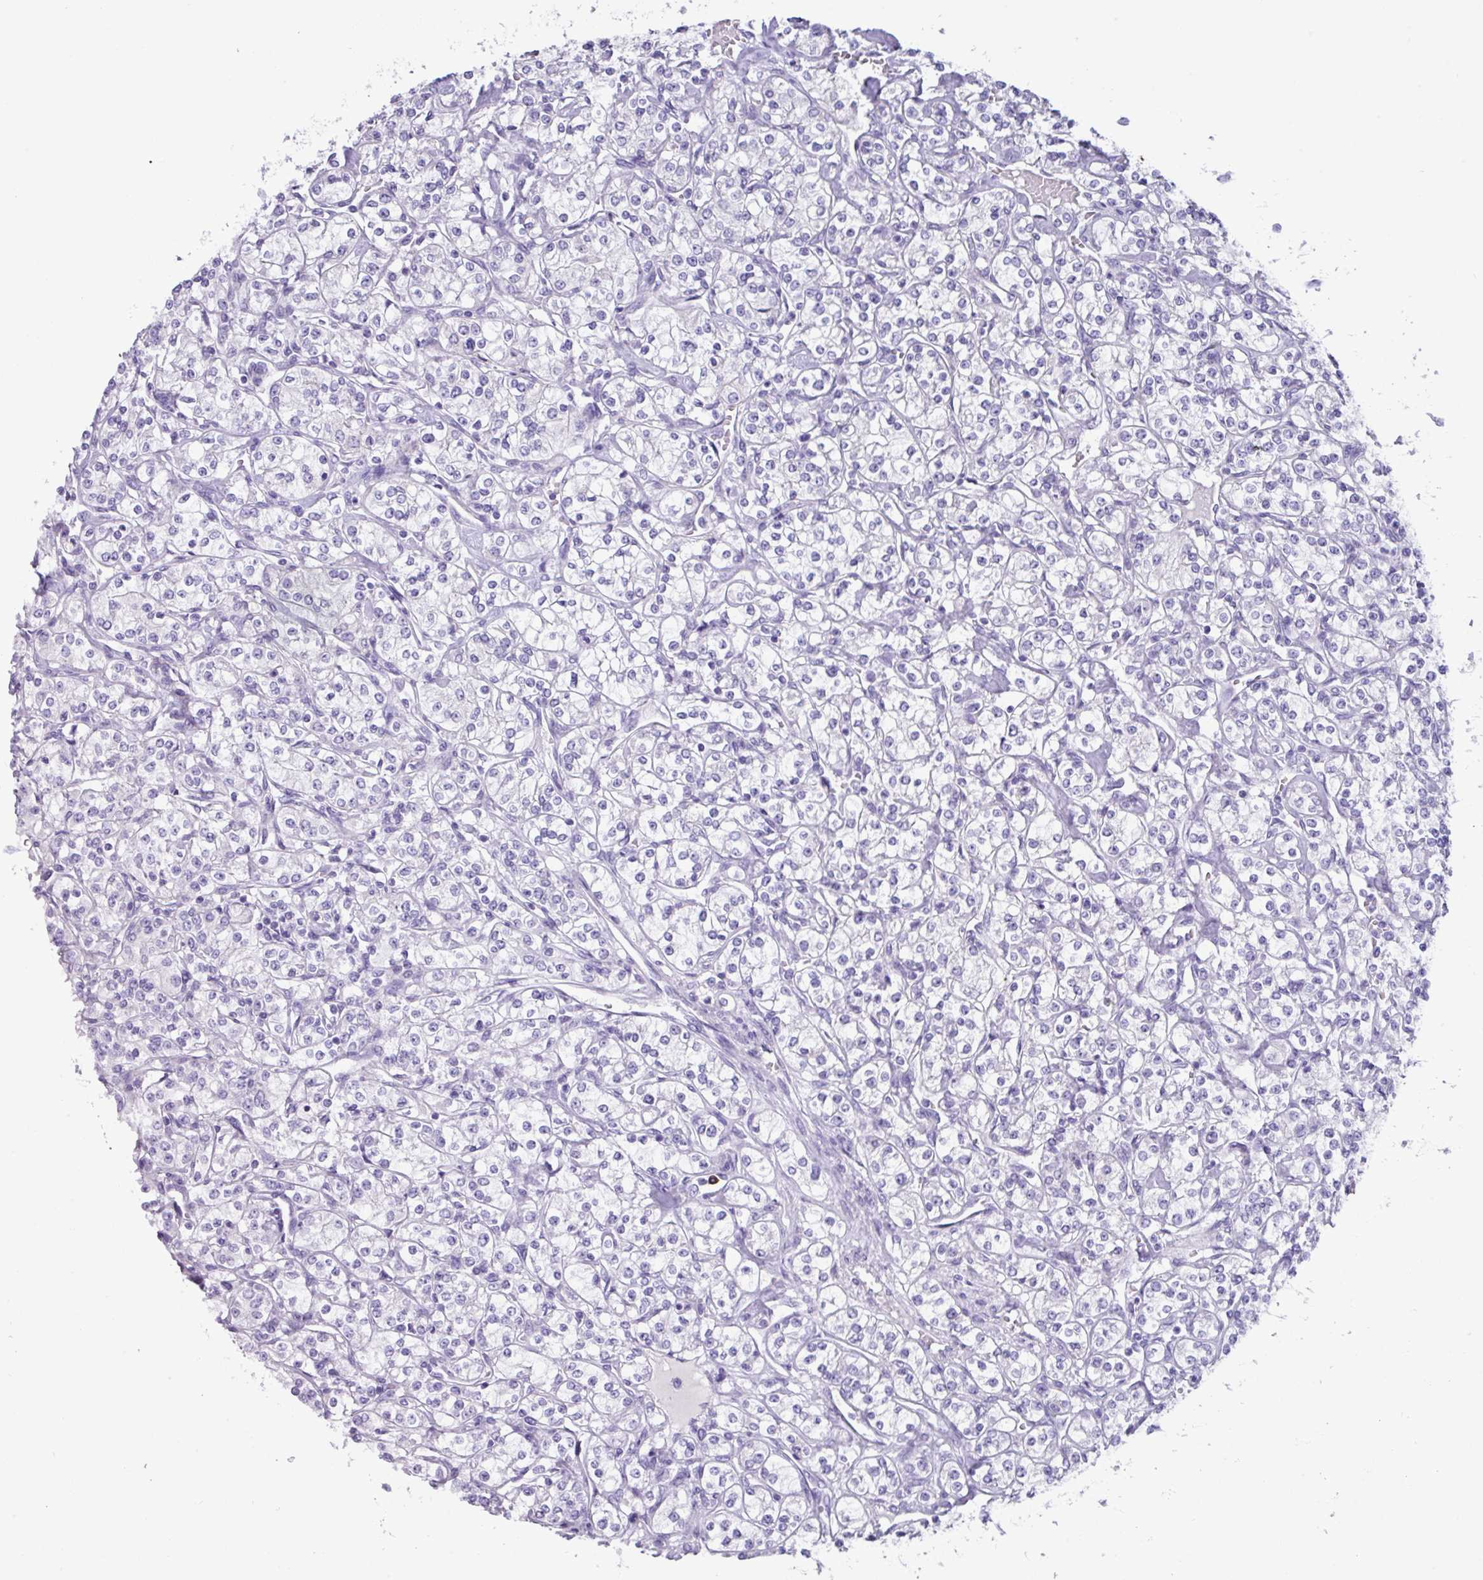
{"staining": {"intensity": "negative", "quantity": "none", "location": "none"}, "tissue": "renal cancer", "cell_type": "Tumor cells", "image_type": "cancer", "snomed": [{"axis": "morphology", "description": "Adenocarcinoma, NOS"}, {"axis": "topography", "description": "Kidney"}], "caption": "IHC histopathology image of human adenocarcinoma (renal) stained for a protein (brown), which shows no positivity in tumor cells. (Stains: DAB IHC with hematoxylin counter stain, Microscopy: brightfield microscopy at high magnification).", "gene": "ZNF524", "patient": {"sex": "male", "age": 77}}